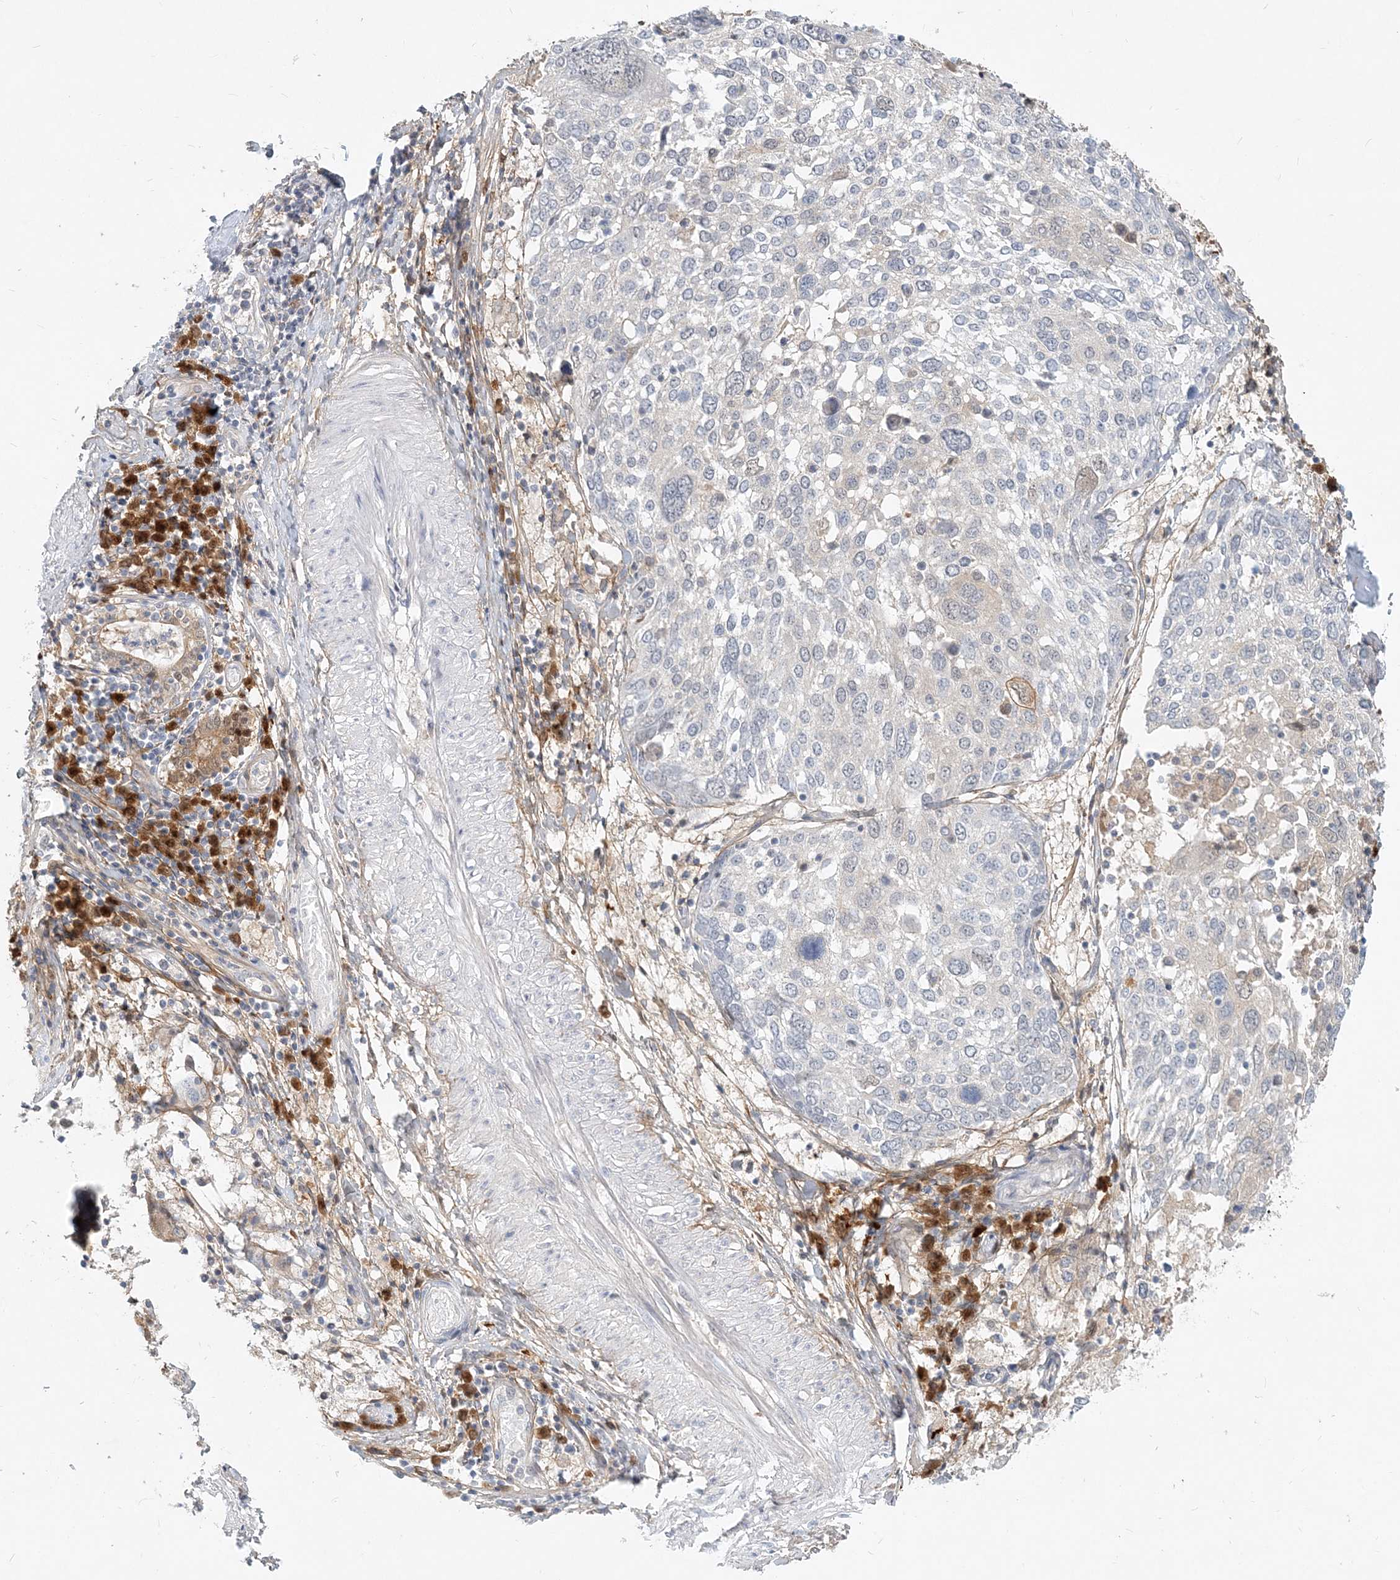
{"staining": {"intensity": "negative", "quantity": "none", "location": "none"}, "tissue": "lung cancer", "cell_type": "Tumor cells", "image_type": "cancer", "snomed": [{"axis": "morphology", "description": "Squamous cell carcinoma, NOS"}, {"axis": "topography", "description": "Lung"}], "caption": "Immunohistochemistry image of human lung cancer (squamous cell carcinoma) stained for a protein (brown), which demonstrates no staining in tumor cells.", "gene": "GMPPA", "patient": {"sex": "male", "age": 65}}